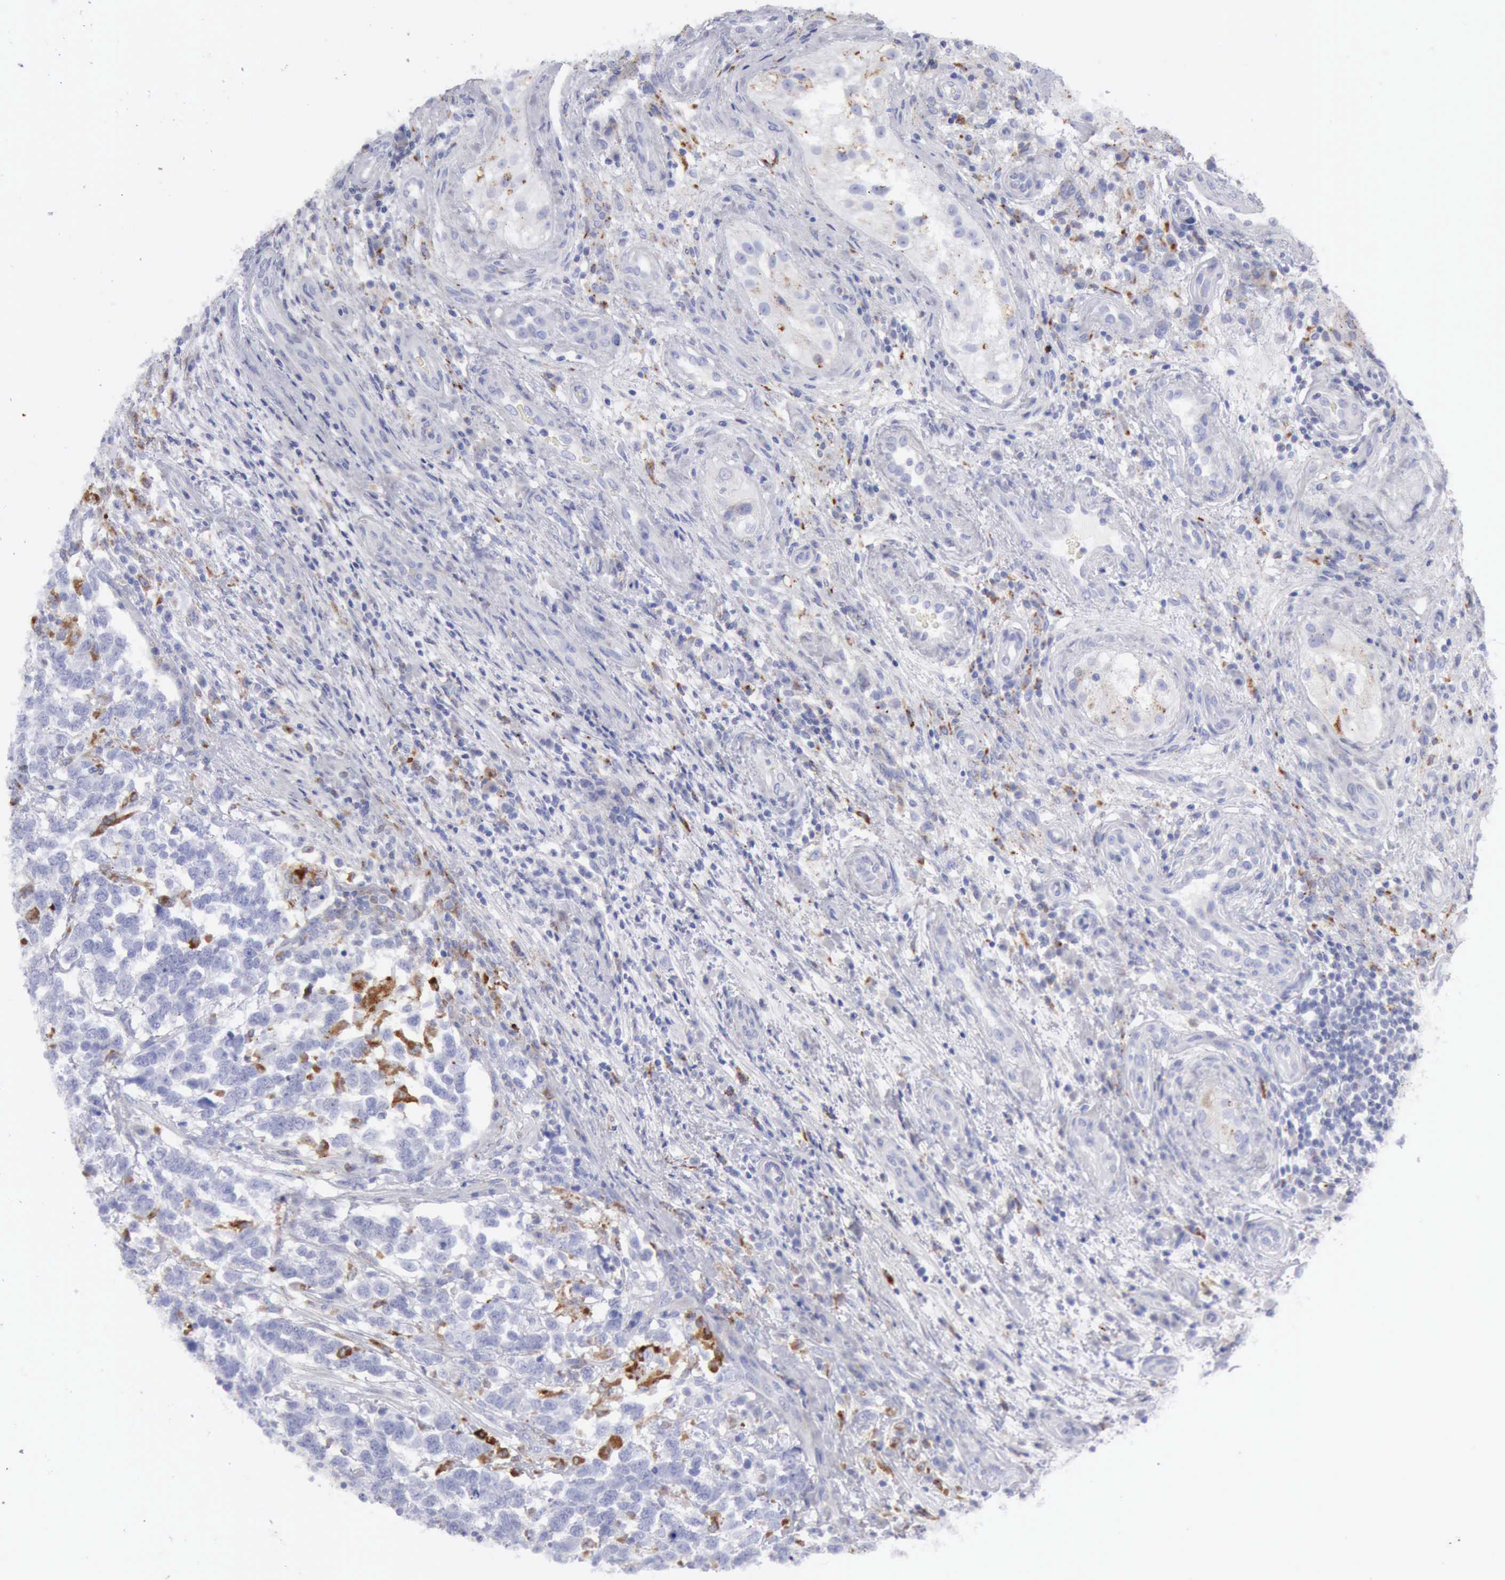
{"staining": {"intensity": "negative", "quantity": "none", "location": "none"}, "tissue": "testis cancer", "cell_type": "Tumor cells", "image_type": "cancer", "snomed": [{"axis": "morphology", "description": "Carcinoma, Embryonal, NOS"}, {"axis": "topography", "description": "Testis"}], "caption": "Embryonal carcinoma (testis) was stained to show a protein in brown. There is no significant positivity in tumor cells.", "gene": "CTSS", "patient": {"sex": "male", "age": 26}}